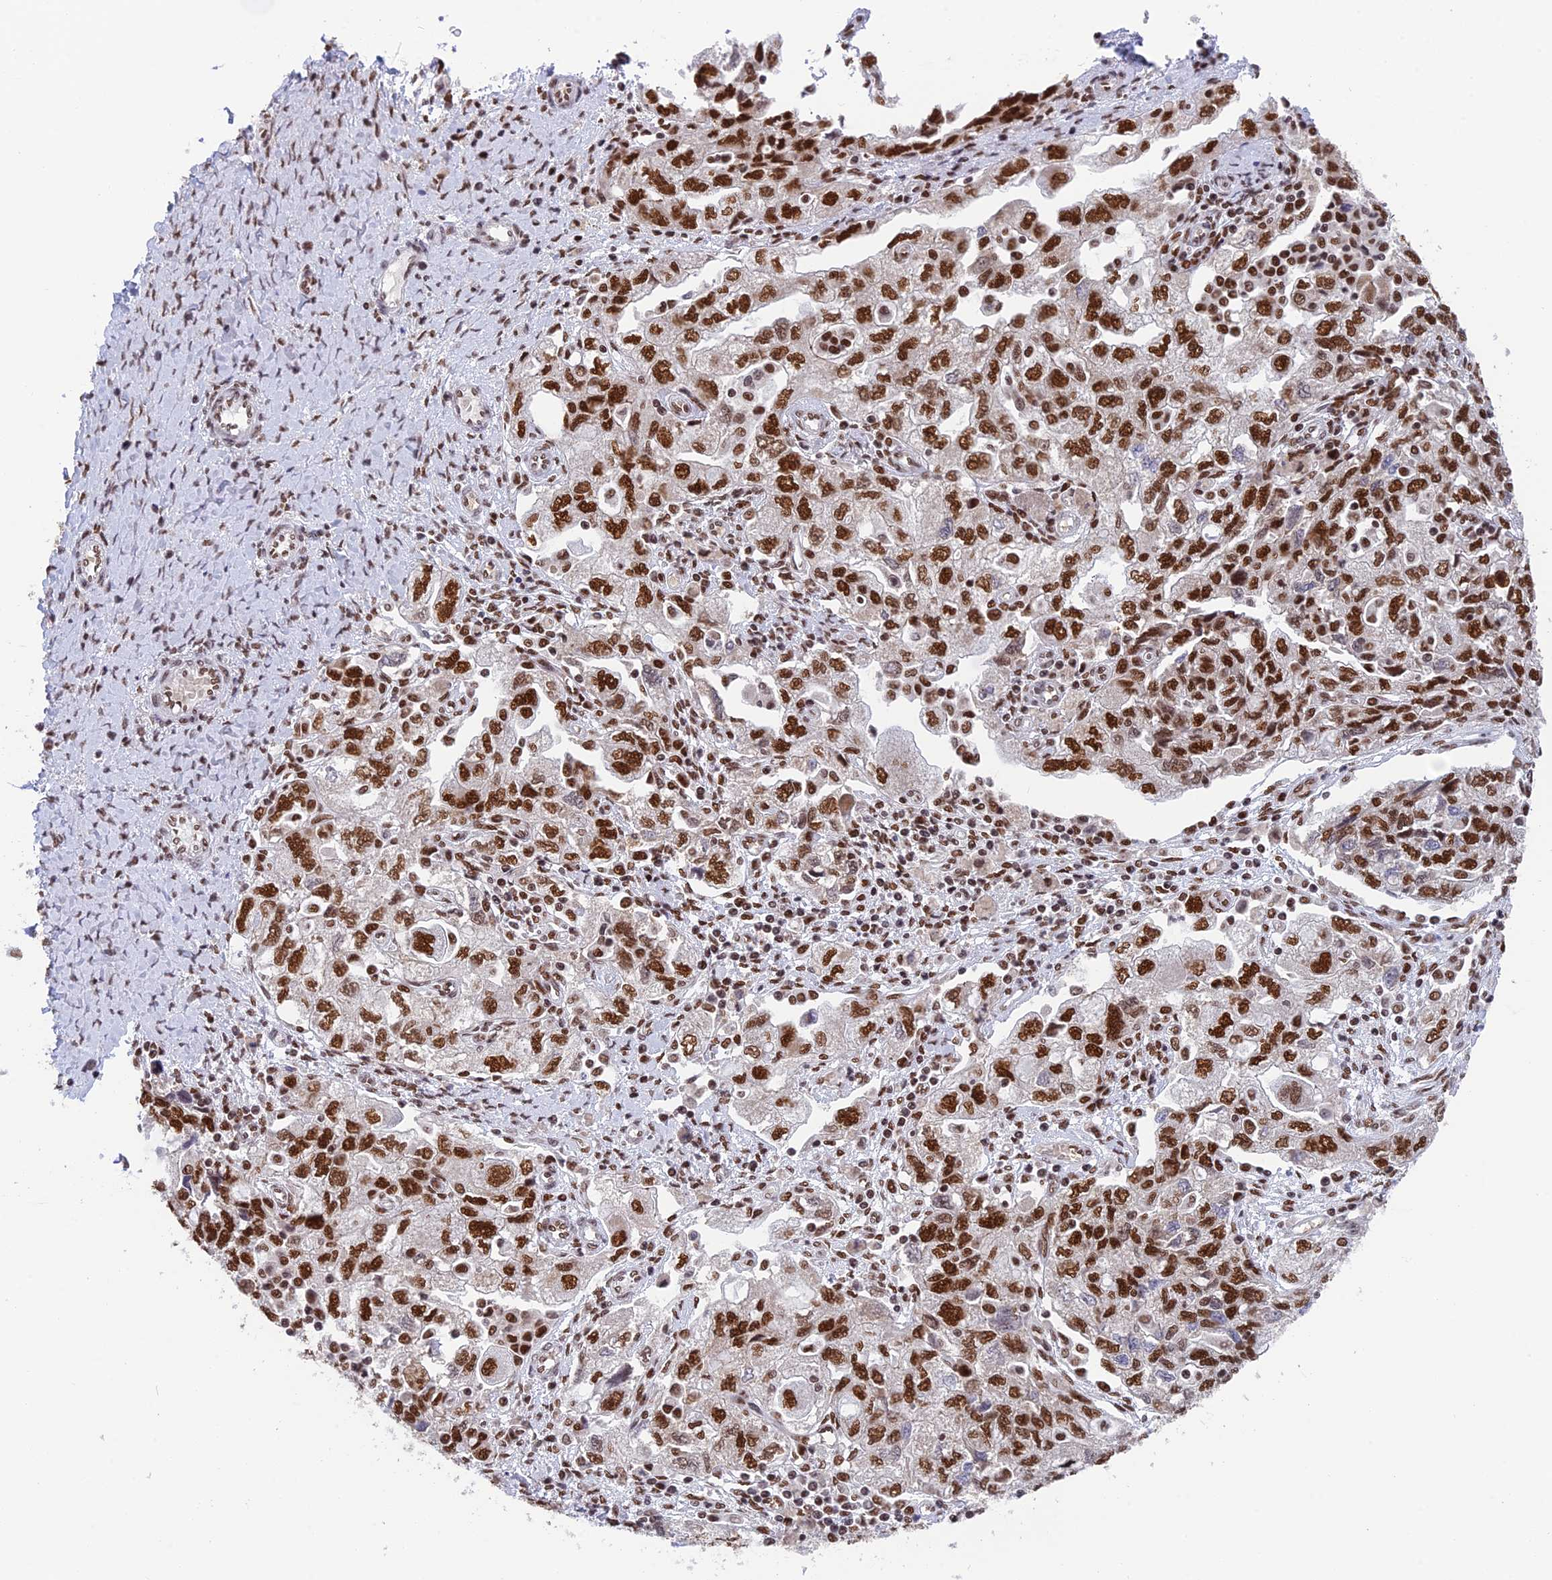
{"staining": {"intensity": "strong", "quantity": ">75%", "location": "nuclear"}, "tissue": "ovarian cancer", "cell_type": "Tumor cells", "image_type": "cancer", "snomed": [{"axis": "morphology", "description": "Carcinoma, NOS"}, {"axis": "morphology", "description": "Cystadenocarcinoma, serous, NOS"}, {"axis": "topography", "description": "Ovary"}], "caption": "Ovarian cancer (carcinoma) was stained to show a protein in brown. There is high levels of strong nuclear staining in about >75% of tumor cells.", "gene": "EEF1AKMT3", "patient": {"sex": "female", "age": 69}}